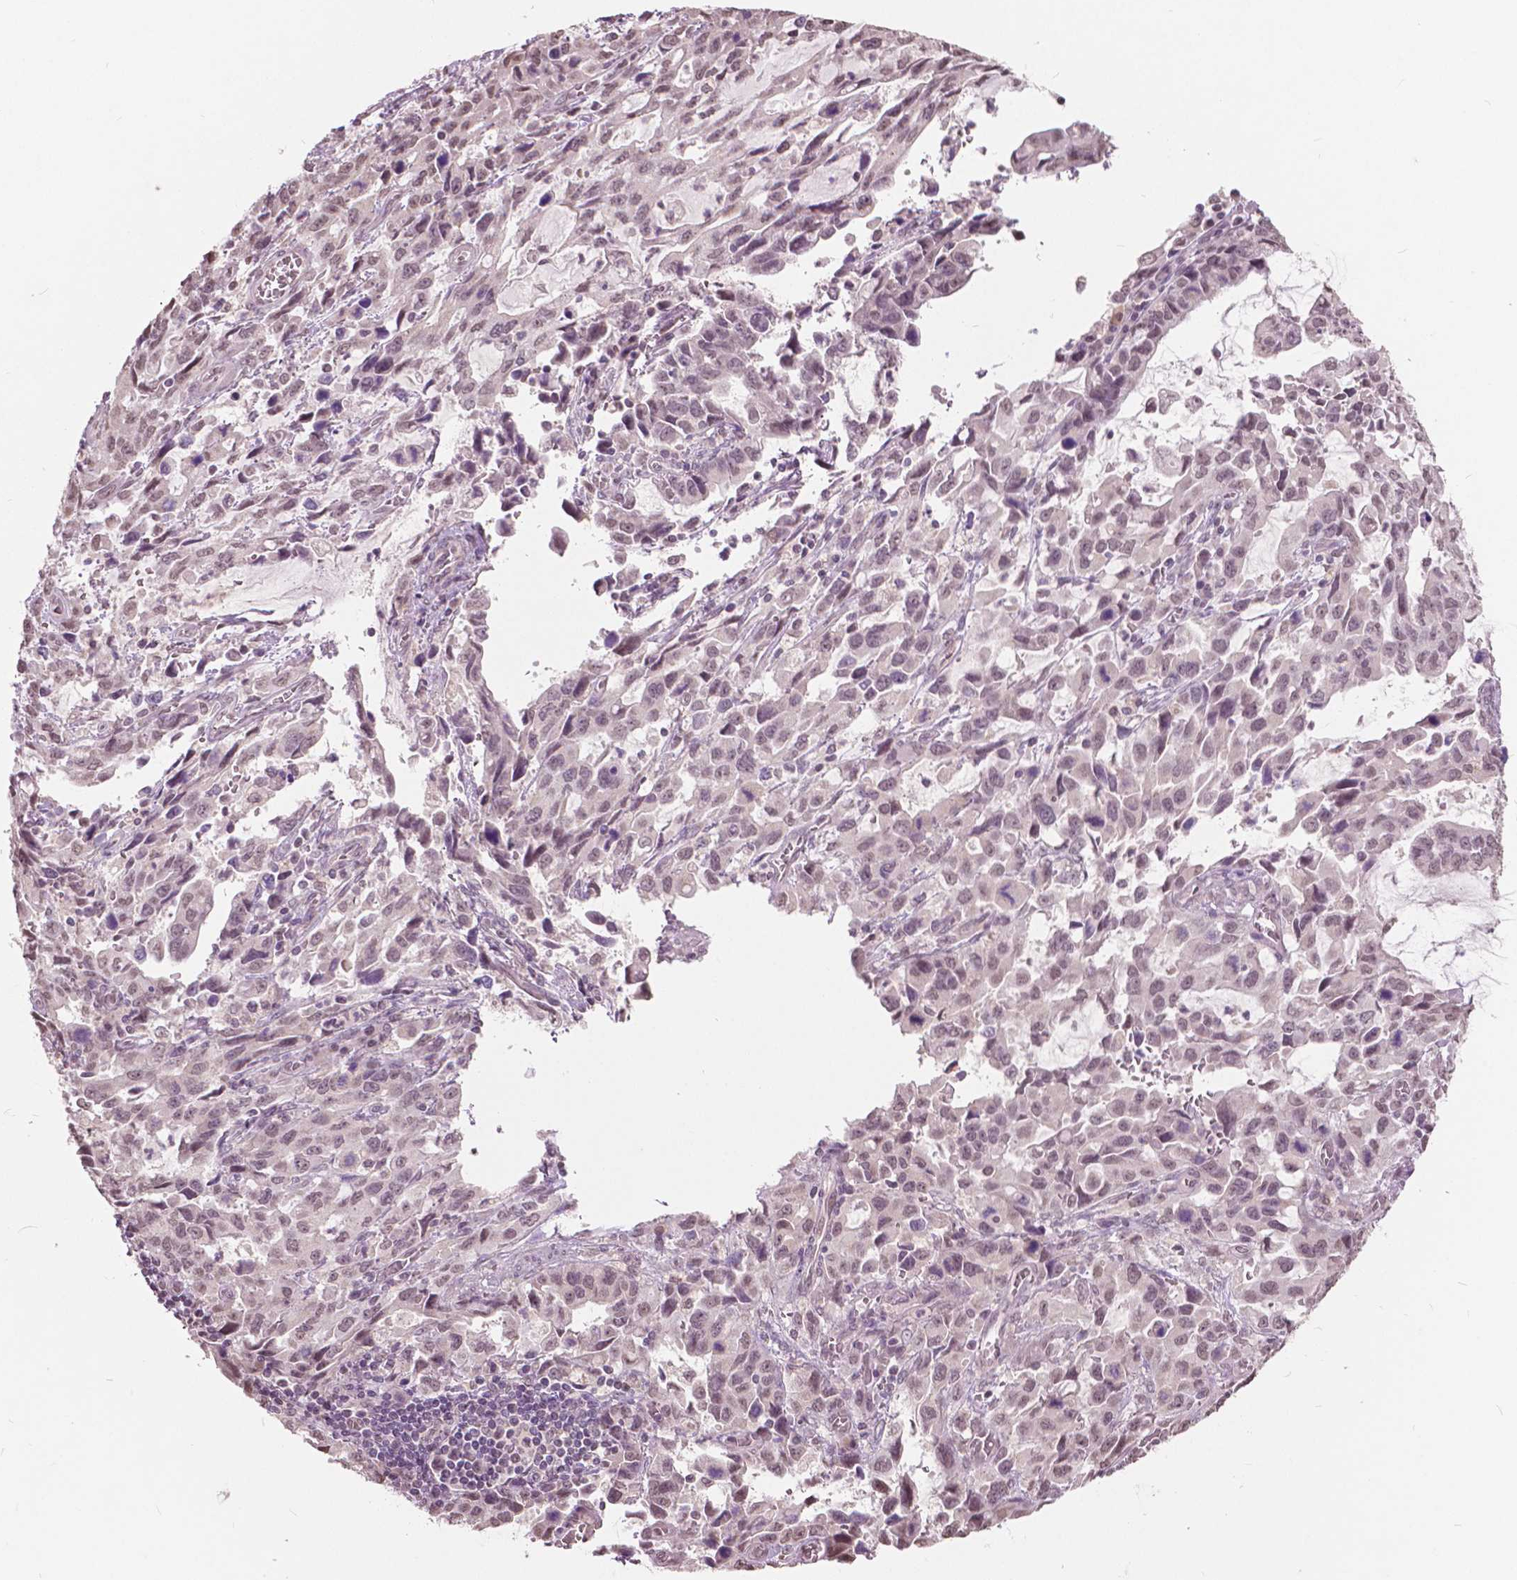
{"staining": {"intensity": "weak", "quantity": ">75%", "location": "nuclear"}, "tissue": "stomach cancer", "cell_type": "Tumor cells", "image_type": "cancer", "snomed": [{"axis": "morphology", "description": "Adenocarcinoma, NOS"}, {"axis": "topography", "description": "Stomach, upper"}], "caption": "The image displays staining of stomach adenocarcinoma, revealing weak nuclear protein positivity (brown color) within tumor cells.", "gene": "HOXA10", "patient": {"sex": "male", "age": 85}}